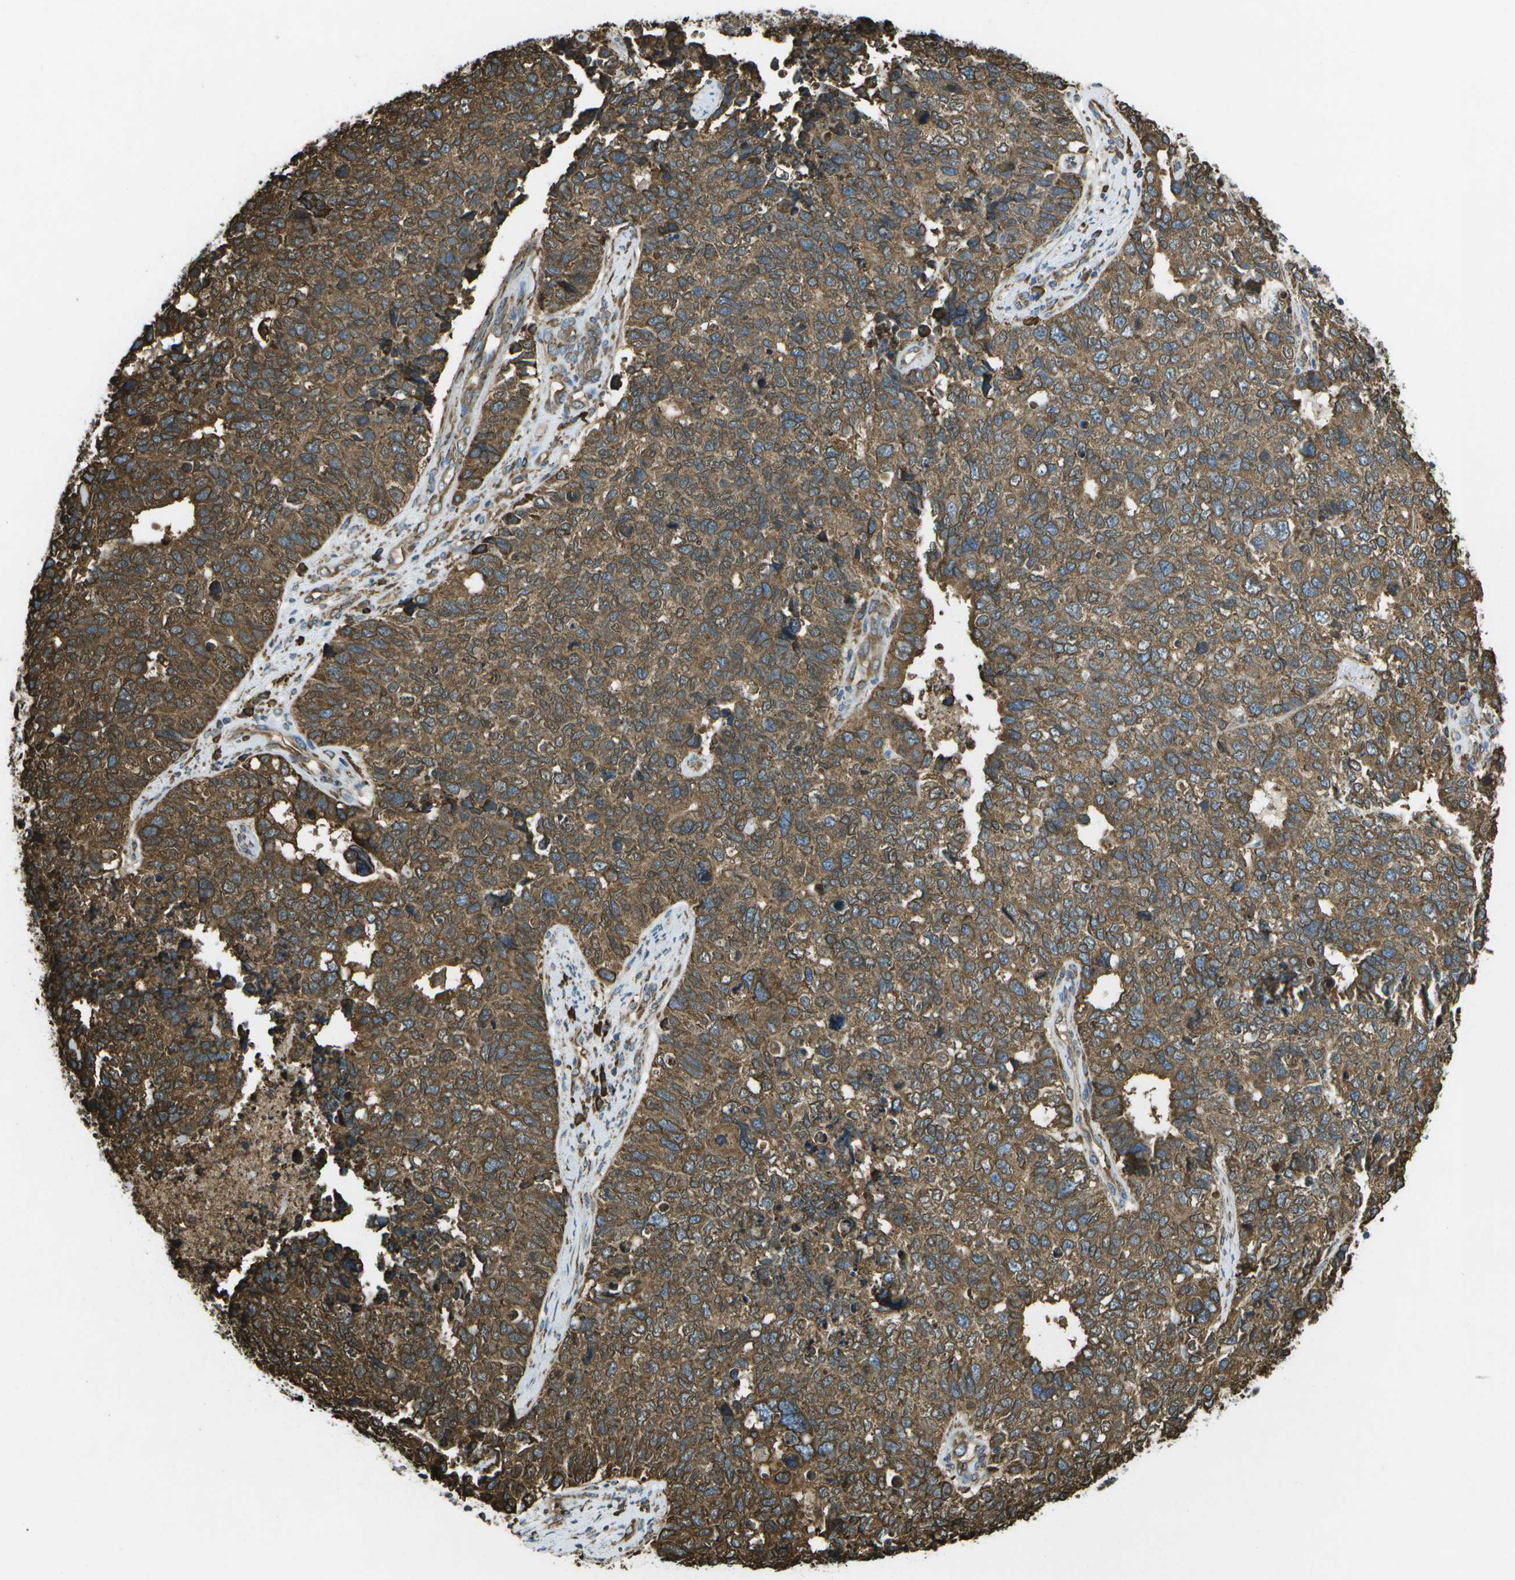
{"staining": {"intensity": "strong", "quantity": ">75%", "location": "cytoplasmic/membranous"}, "tissue": "cervical cancer", "cell_type": "Tumor cells", "image_type": "cancer", "snomed": [{"axis": "morphology", "description": "Squamous cell carcinoma, NOS"}, {"axis": "topography", "description": "Cervix"}], "caption": "A micrograph showing strong cytoplasmic/membranous positivity in about >75% of tumor cells in squamous cell carcinoma (cervical), as visualized by brown immunohistochemical staining.", "gene": "PDIA4", "patient": {"sex": "female", "age": 63}}